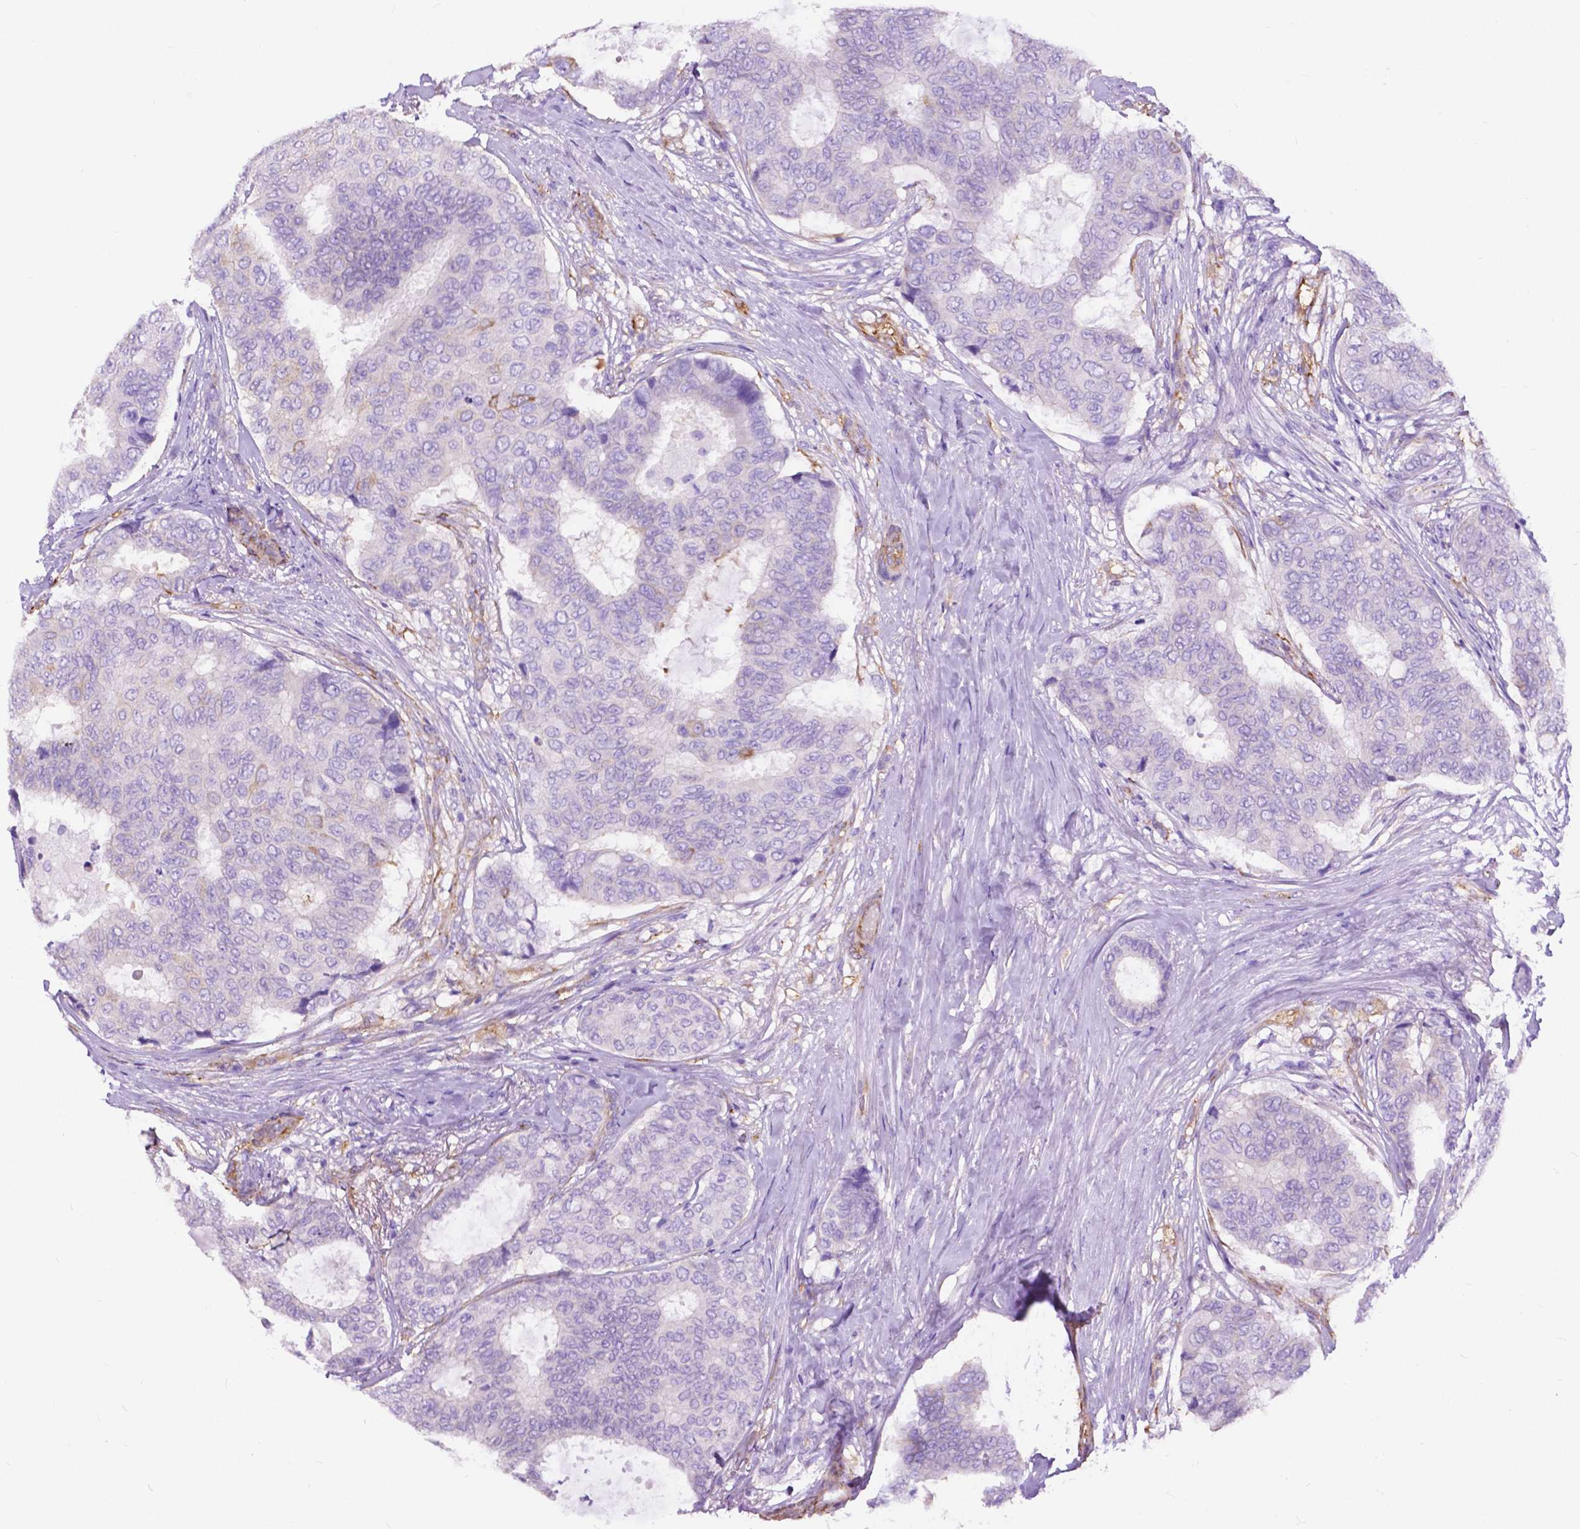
{"staining": {"intensity": "weak", "quantity": "<25%", "location": "cytoplasmic/membranous"}, "tissue": "breast cancer", "cell_type": "Tumor cells", "image_type": "cancer", "snomed": [{"axis": "morphology", "description": "Duct carcinoma"}, {"axis": "topography", "description": "Breast"}], "caption": "Tumor cells are negative for brown protein staining in breast cancer (infiltrating ductal carcinoma).", "gene": "PCDHA12", "patient": {"sex": "female", "age": 75}}